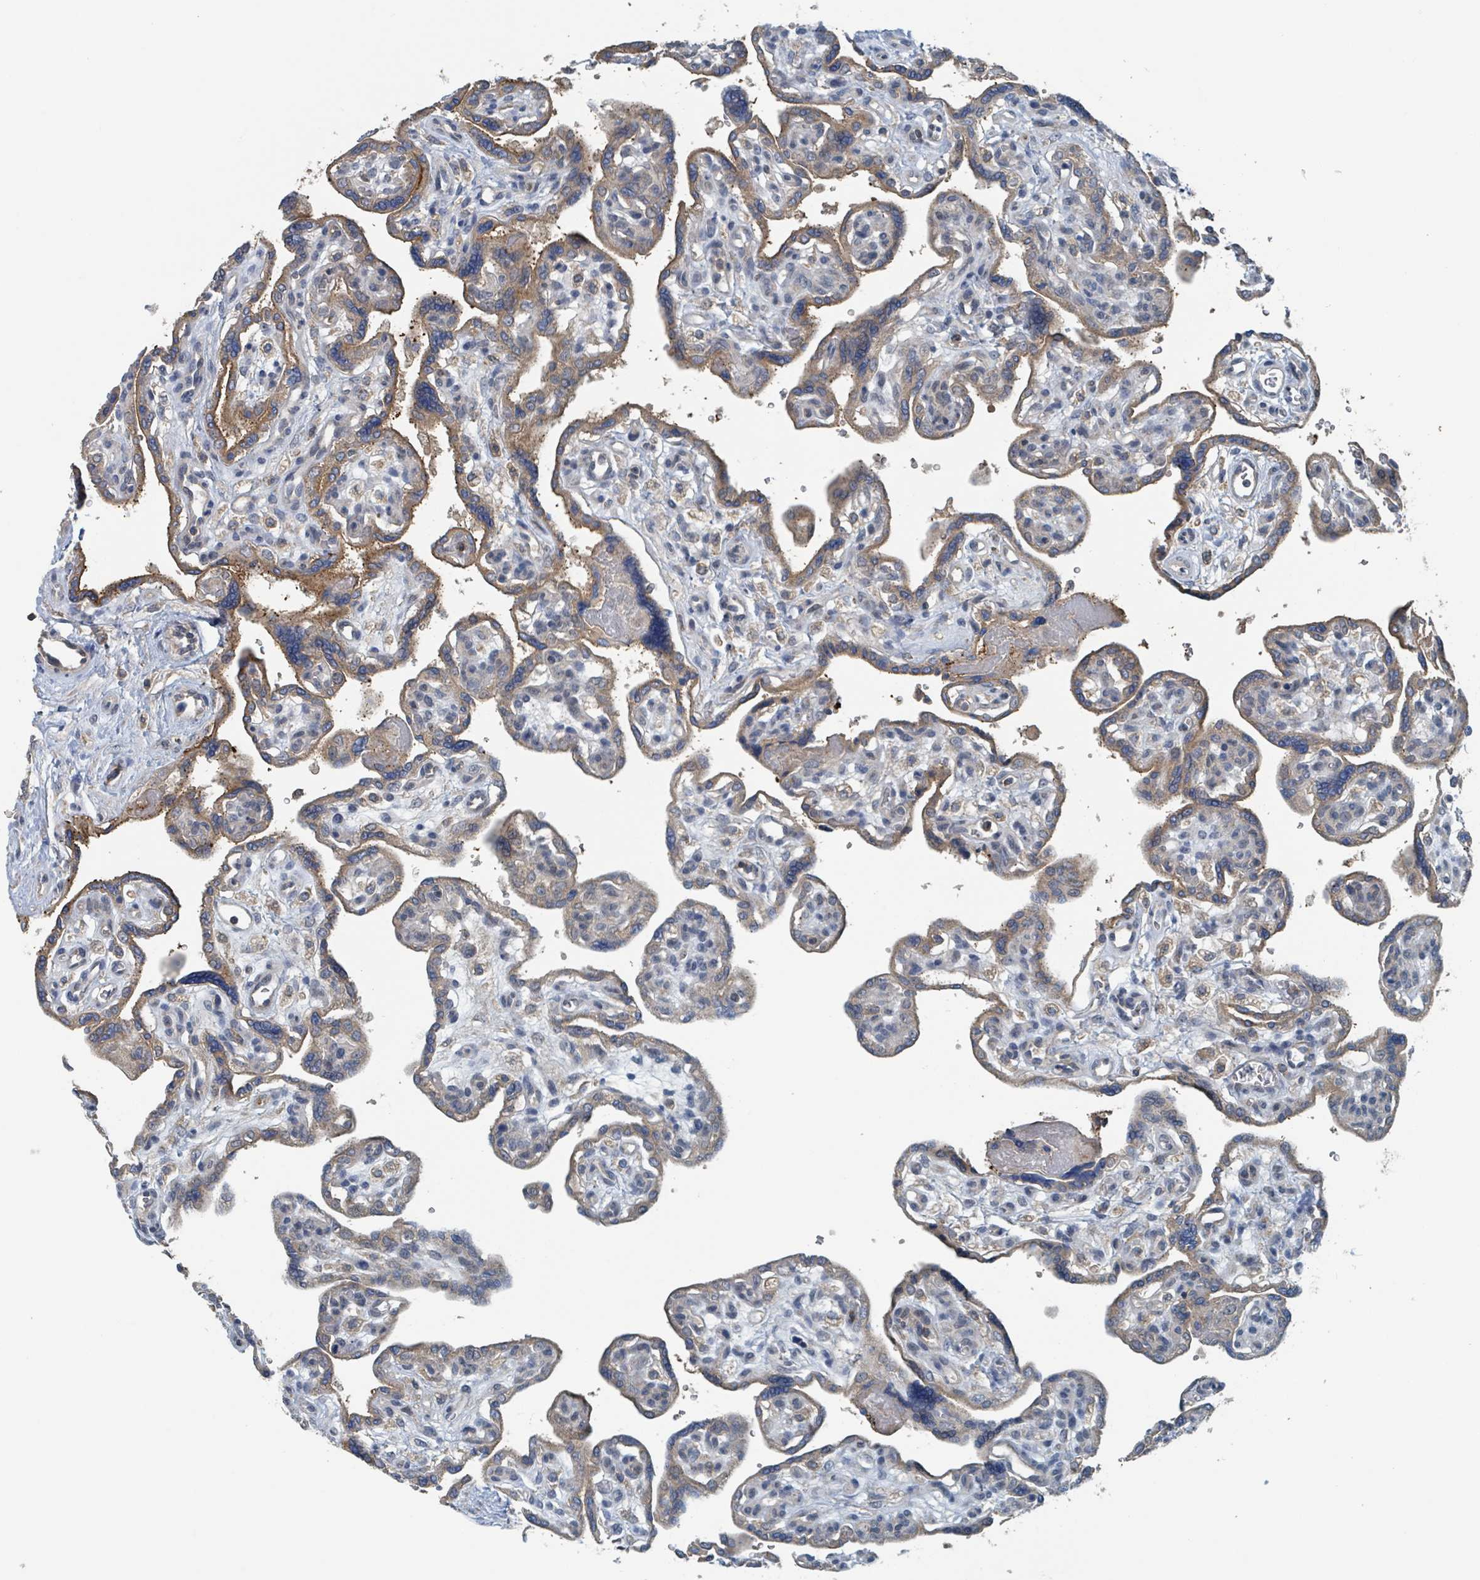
{"staining": {"intensity": "strong", "quantity": "25%-75%", "location": "cytoplasmic/membranous"}, "tissue": "placenta", "cell_type": "Trophoblastic cells", "image_type": "normal", "snomed": [{"axis": "morphology", "description": "Normal tissue, NOS"}, {"axis": "topography", "description": "Placenta"}], "caption": "High-power microscopy captured an IHC histopathology image of benign placenta, revealing strong cytoplasmic/membranous positivity in approximately 25%-75% of trophoblastic cells.", "gene": "ACBD4", "patient": {"sex": "female", "age": 39}}